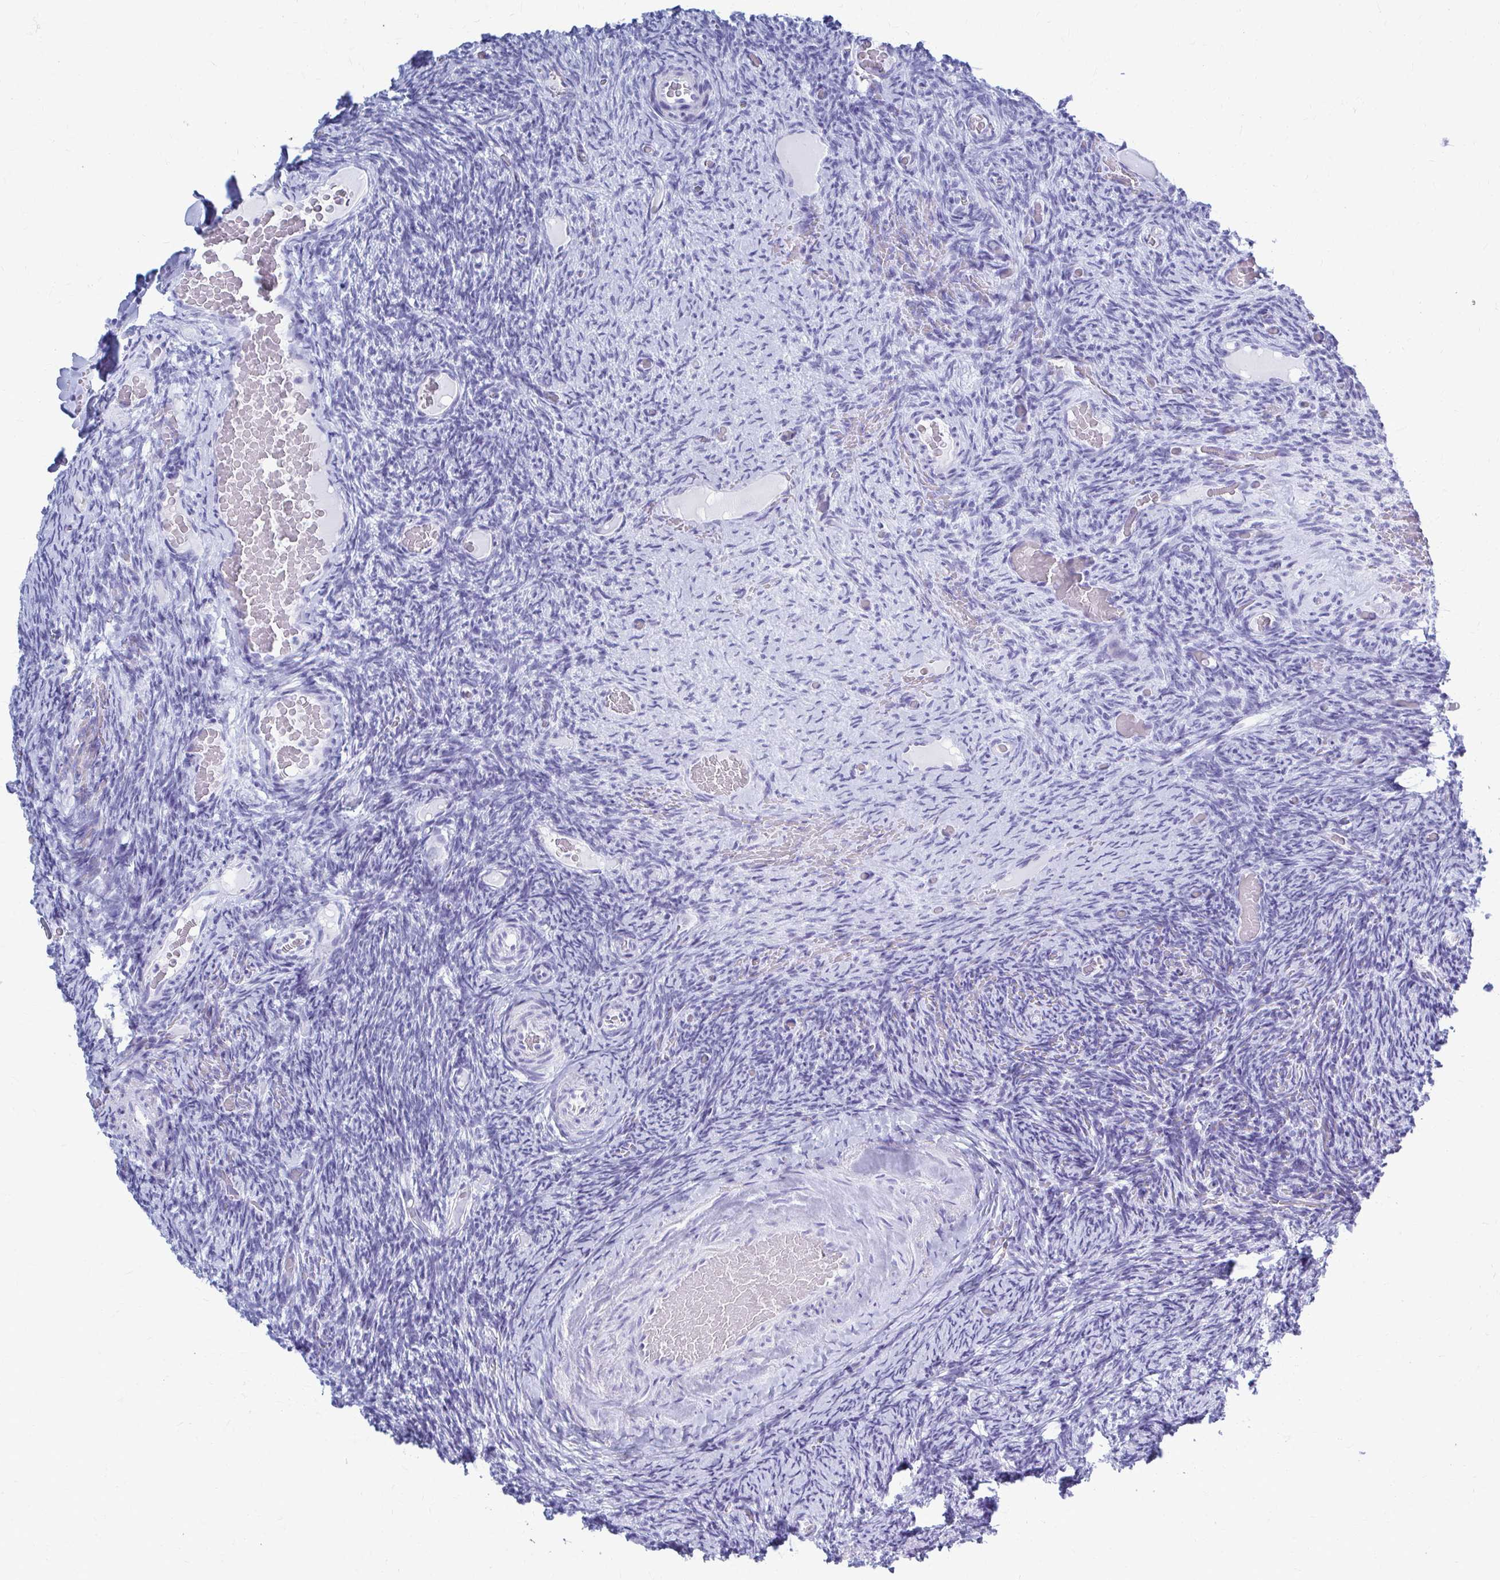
{"staining": {"intensity": "negative", "quantity": "none", "location": "none"}, "tissue": "ovary", "cell_type": "Ovarian stroma cells", "image_type": "normal", "snomed": [{"axis": "morphology", "description": "Normal tissue, NOS"}, {"axis": "topography", "description": "Ovary"}], "caption": "Human ovary stained for a protein using immunohistochemistry demonstrates no staining in ovarian stroma cells.", "gene": "CELF5", "patient": {"sex": "female", "age": 34}}